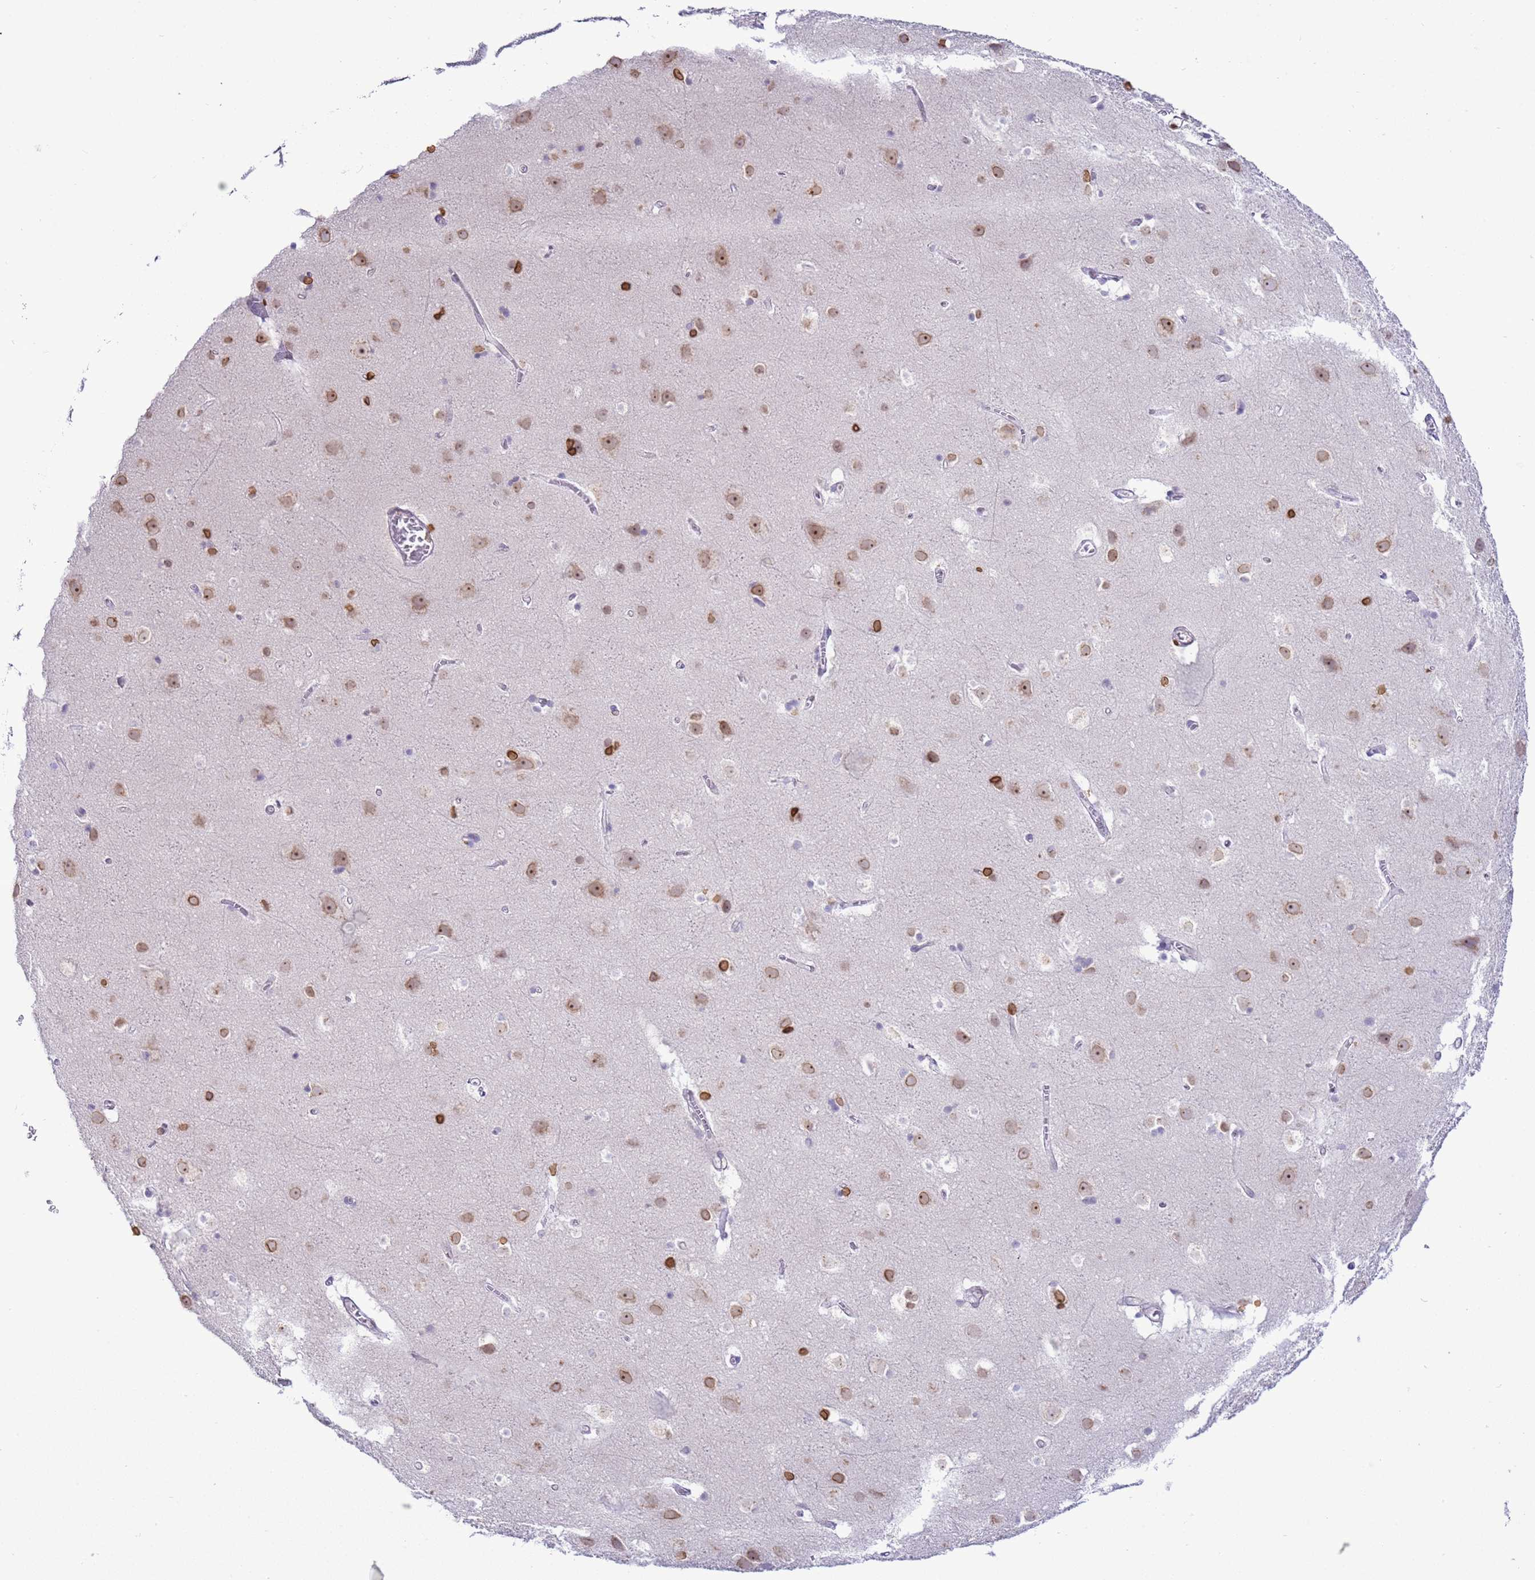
{"staining": {"intensity": "negative", "quantity": "none", "location": "none"}, "tissue": "cerebral cortex", "cell_type": "Endothelial cells", "image_type": "normal", "snomed": [{"axis": "morphology", "description": "Normal tissue, NOS"}, {"axis": "topography", "description": "Cerebral cortex"}], "caption": "IHC photomicrograph of unremarkable cerebral cortex: cerebral cortex stained with DAB (3,3'-diaminobenzidine) shows no significant protein staining in endothelial cells.", "gene": "DHX37", "patient": {"sex": "male", "age": 54}}